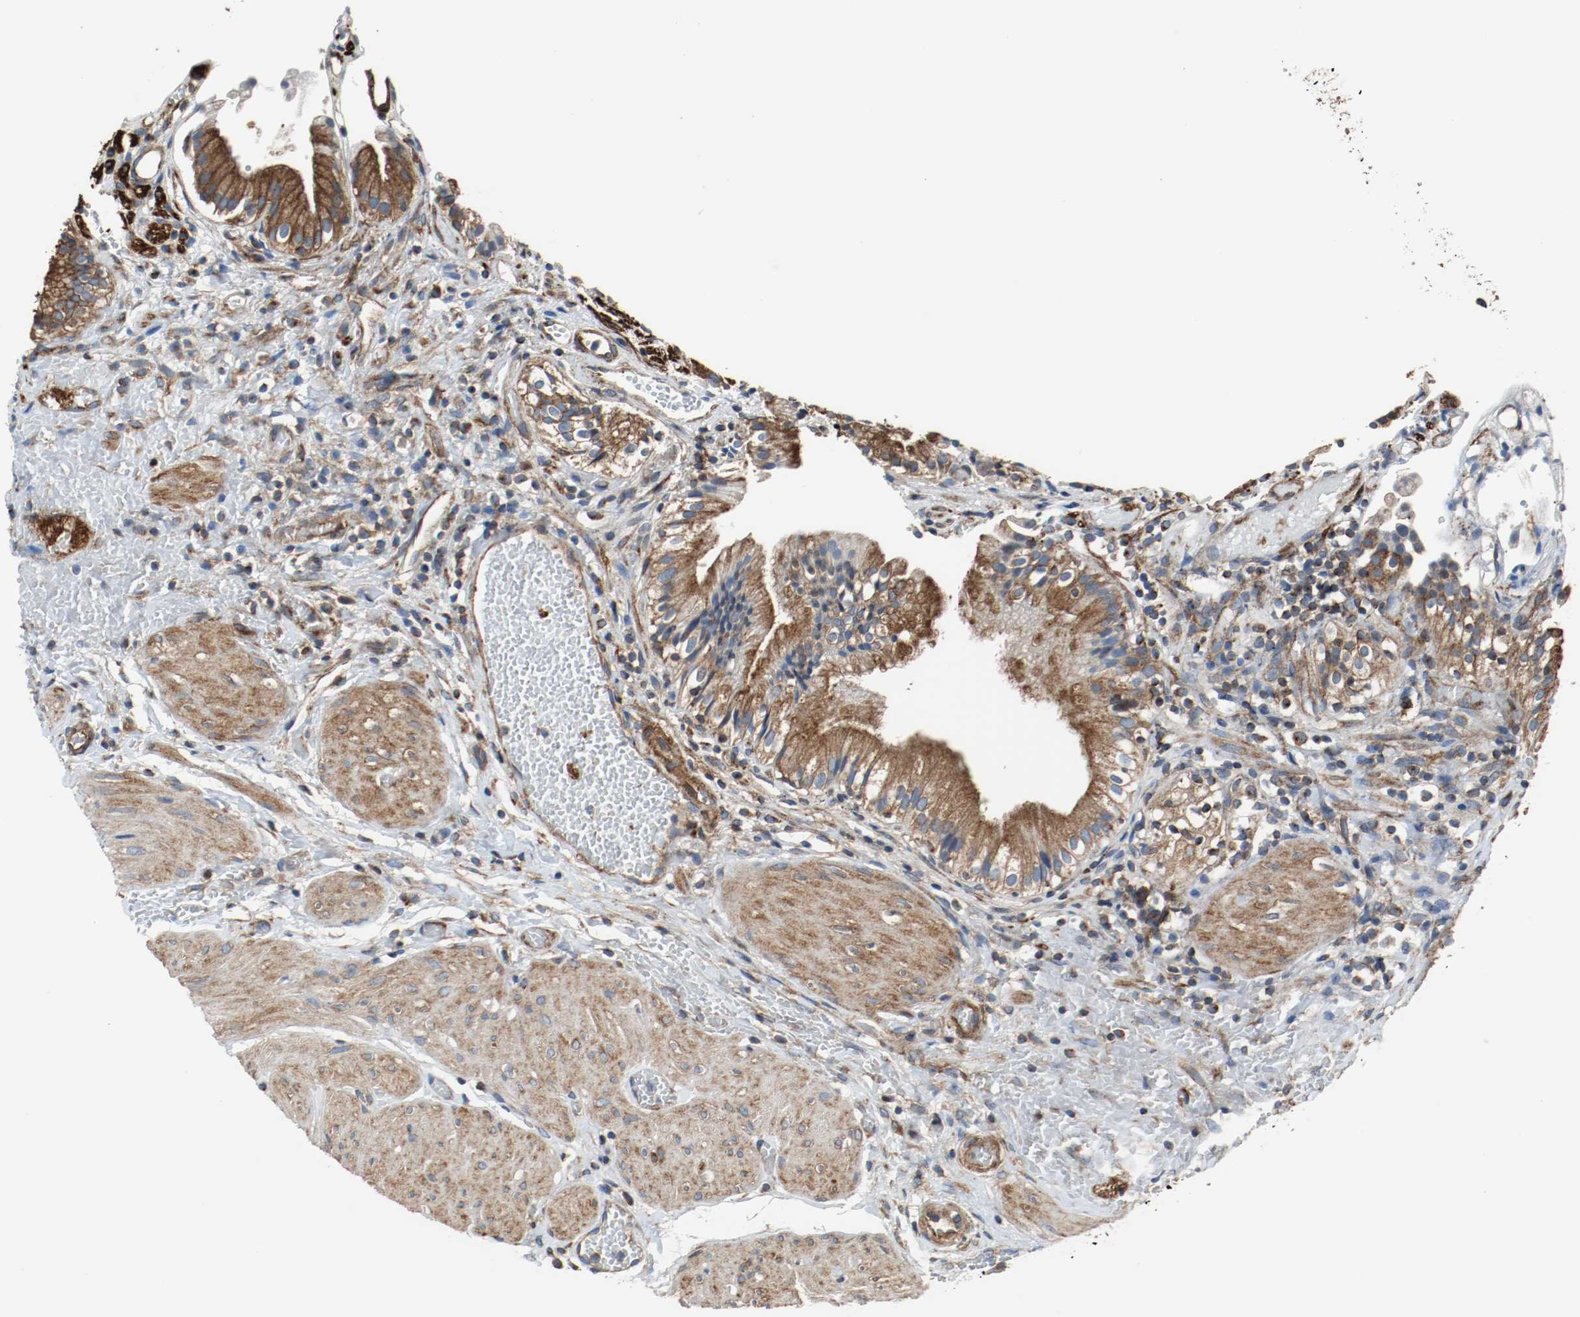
{"staining": {"intensity": "strong", "quantity": ">75%", "location": "cytoplasmic/membranous"}, "tissue": "gallbladder", "cell_type": "Glandular cells", "image_type": "normal", "snomed": [{"axis": "morphology", "description": "Normal tissue, NOS"}, {"axis": "topography", "description": "Gallbladder"}], "caption": "DAB (3,3'-diaminobenzidine) immunohistochemical staining of benign human gallbladder exhibits strong cytoplasmic/membranous protein expression in approximately >75% of glandular cells.", "gene": "TUBA3D", "patient": {"sex": "male", "age": 65}}